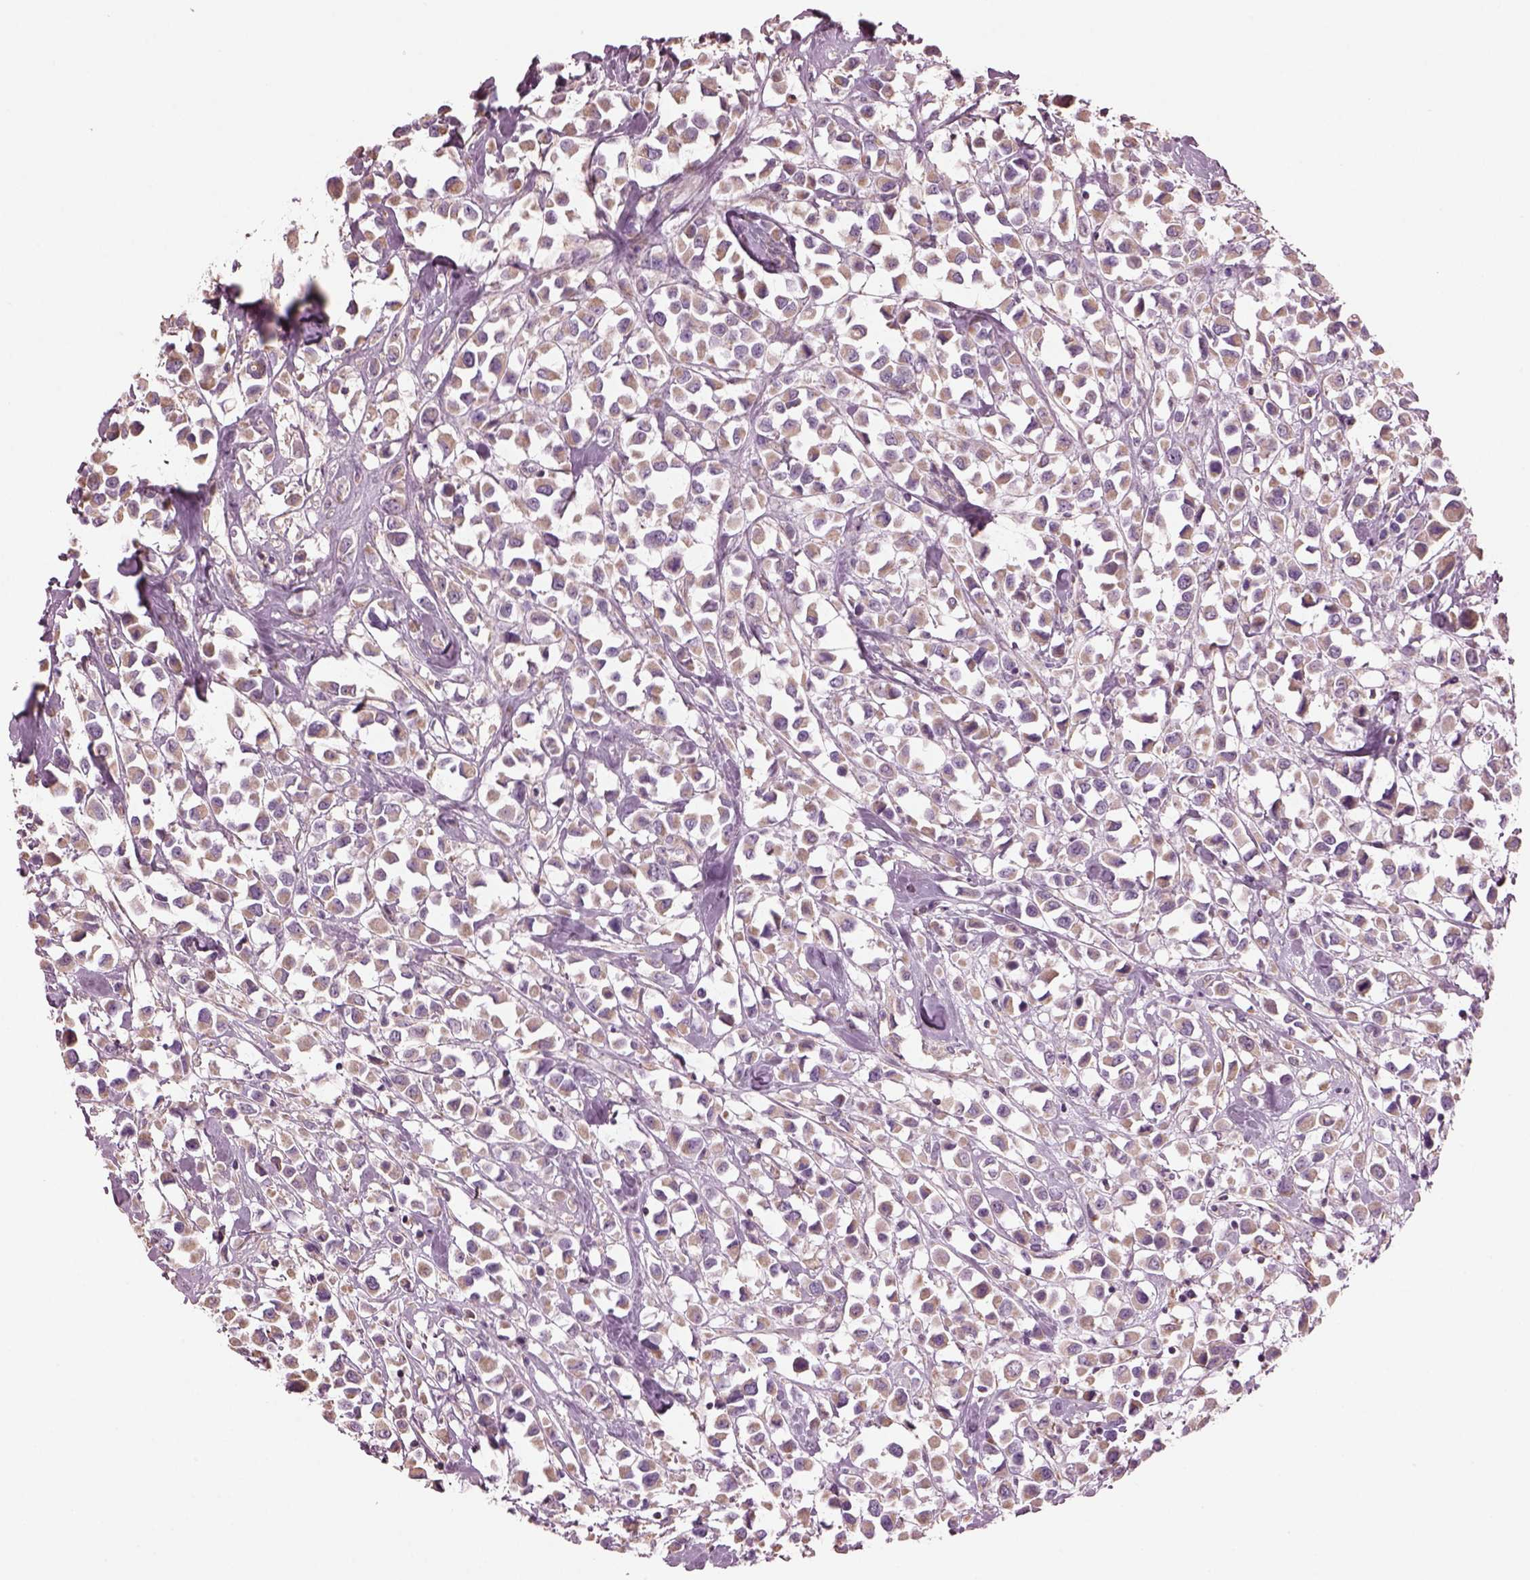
{"staining": {"intensity": "weak", "quantity": ">75%", "location": "cytoplasmic/membranous"}, "tissue": "breast cancer", "cell_type": "Tumor cells", "image_type": "cancer", "snomed": [{"axis": "morphology", "description": "Duct carcinoma"}, {"axis": "topography", "description": "Breast"}], "caption": "Immunohistochemistry (IHC) of infiltrating ductal carcinoma (breast) shows low levels of weak cytoplasmic/membranous expression in about >75% of tumor cells. Immunohistochemistry stains the protein of interest in brown and the nuclei are stained blue.", "gene": "SPATA7", "patient": {"sex": "female", "age": 61}}